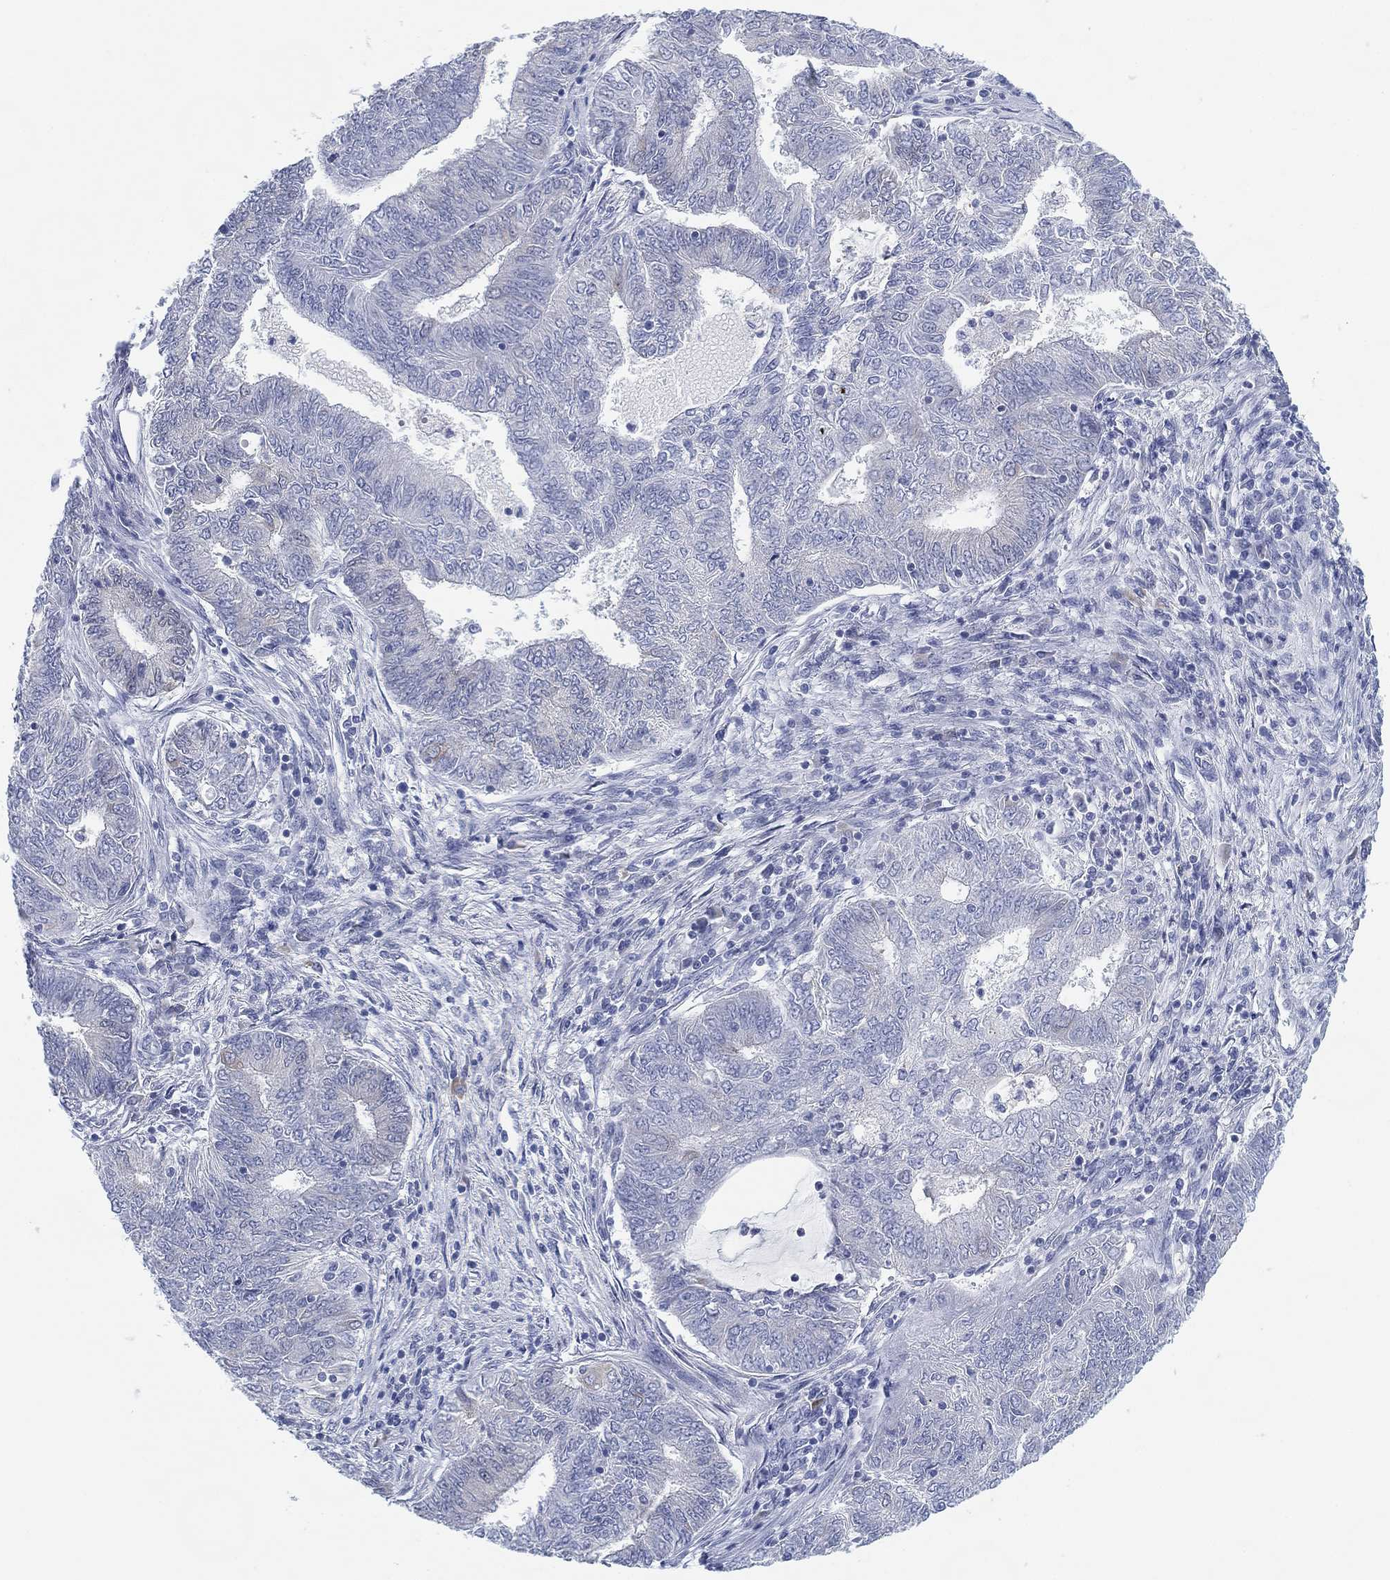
{"staining": {"intensity": "negative", "quantity": "none", "location": "none"}, "tissue": "endometrial cancer", "cell_type": "Tumor cells", "image_type": "cancer", "snomed": [{"axis": "morphology", "description": "Adenocarcinoma, NOS"}, {"axis": "topography", "description": "Endometrium"}], "caption": "Immunohistochemistry (IHC) of endometrial cancer demonstrates no expression in tumor cells.", "gene": "GCNA", "patient": {"sex": "female", "age": 62}}